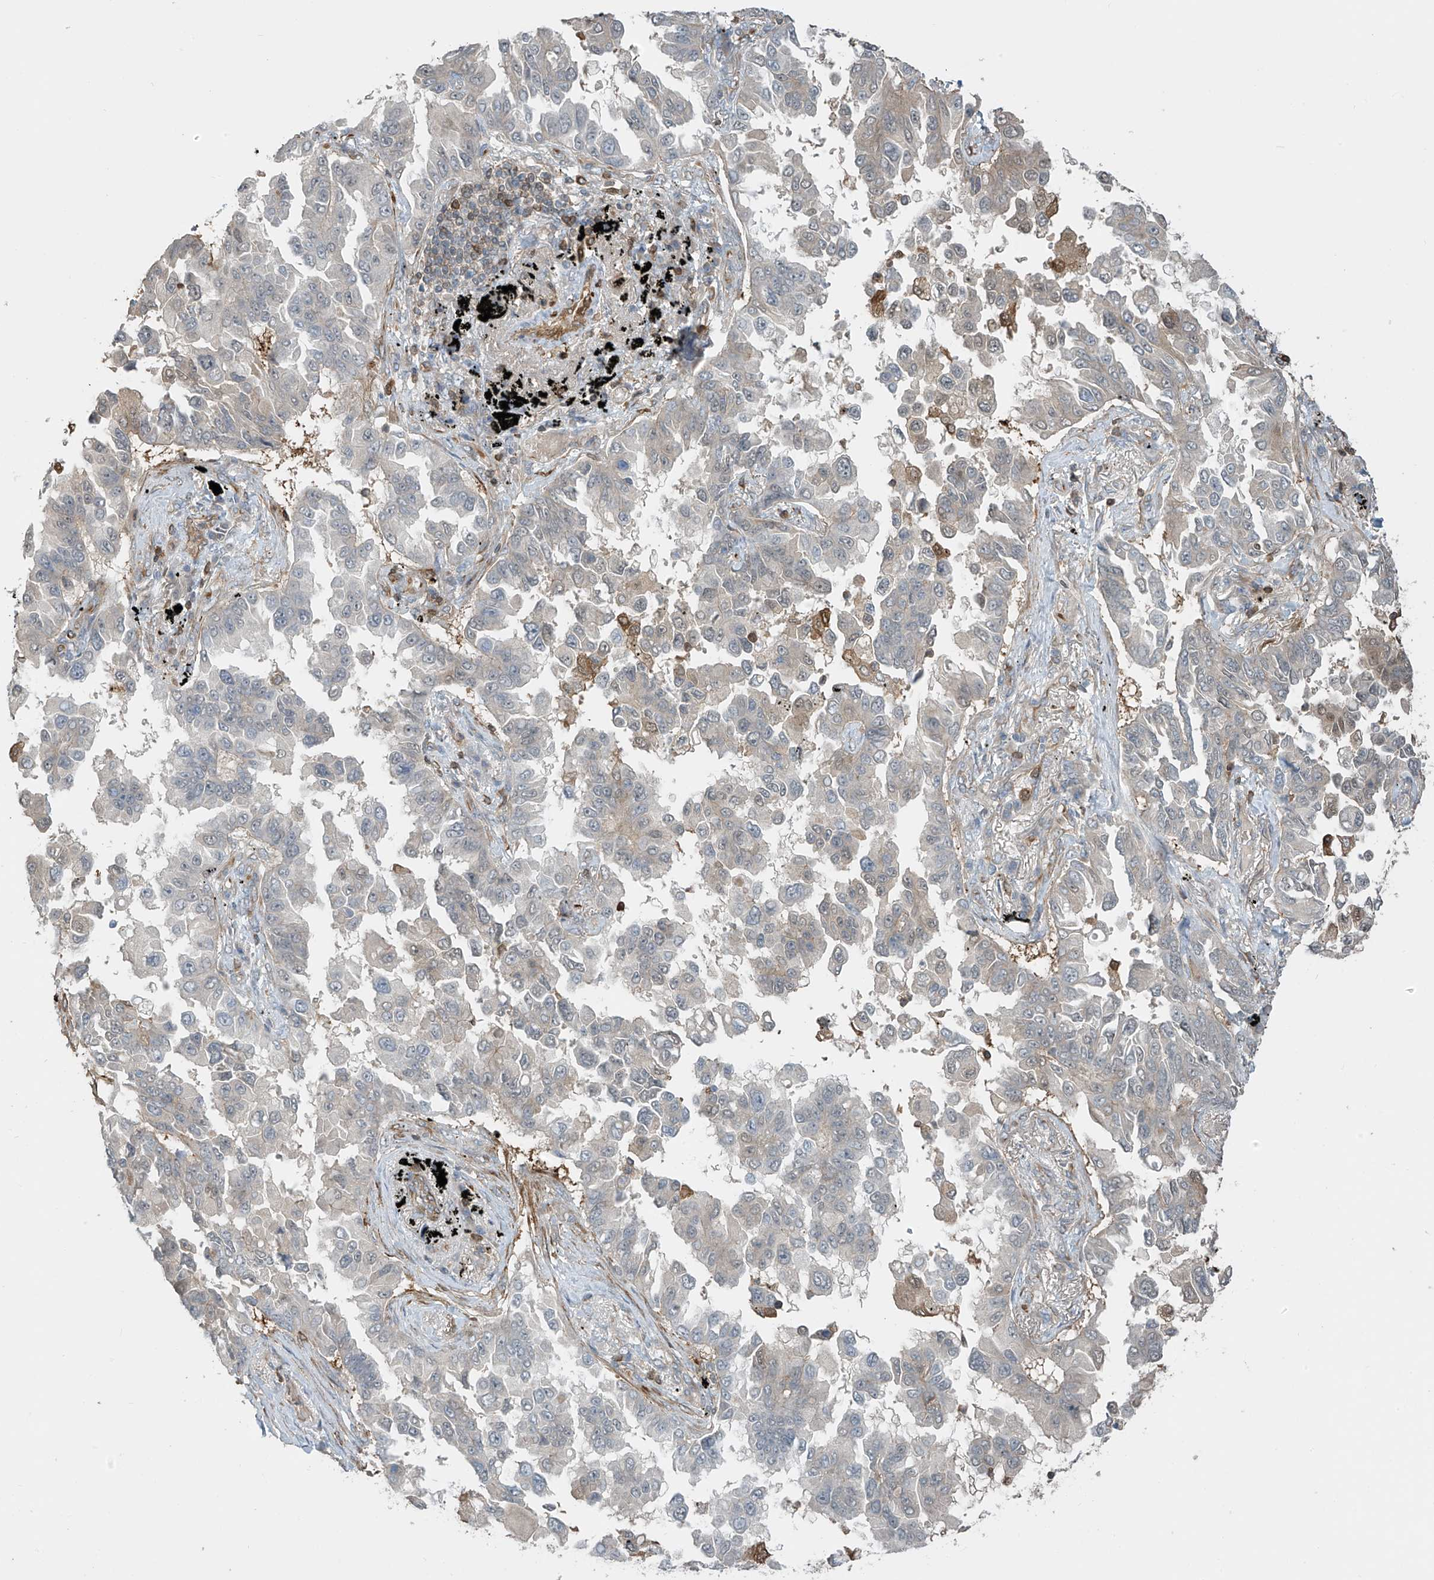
{"staining": {"intensity": "moderate", "quantity": "<25%", "location": "cytoplasmic/membranous,nuclear"}, "tissue": "lung cancer", "cell_type": "Tumor cells", "image_type": "cancer", "snomed": [{"axis": "morphology", "description": "Adenocarcinoma, NOS"}, {"axis": "topography", "description": "Lung"}], "caption": "The histopathology image reveals immunohistochemical staining of lung cancer. There is moderate cytoplasmic/membranous and nuclear positivity is seen in approximately <25% of tumor cells.", "gene": "SH3BGRL3", "patient": {"sex": "female", "age": 67}}